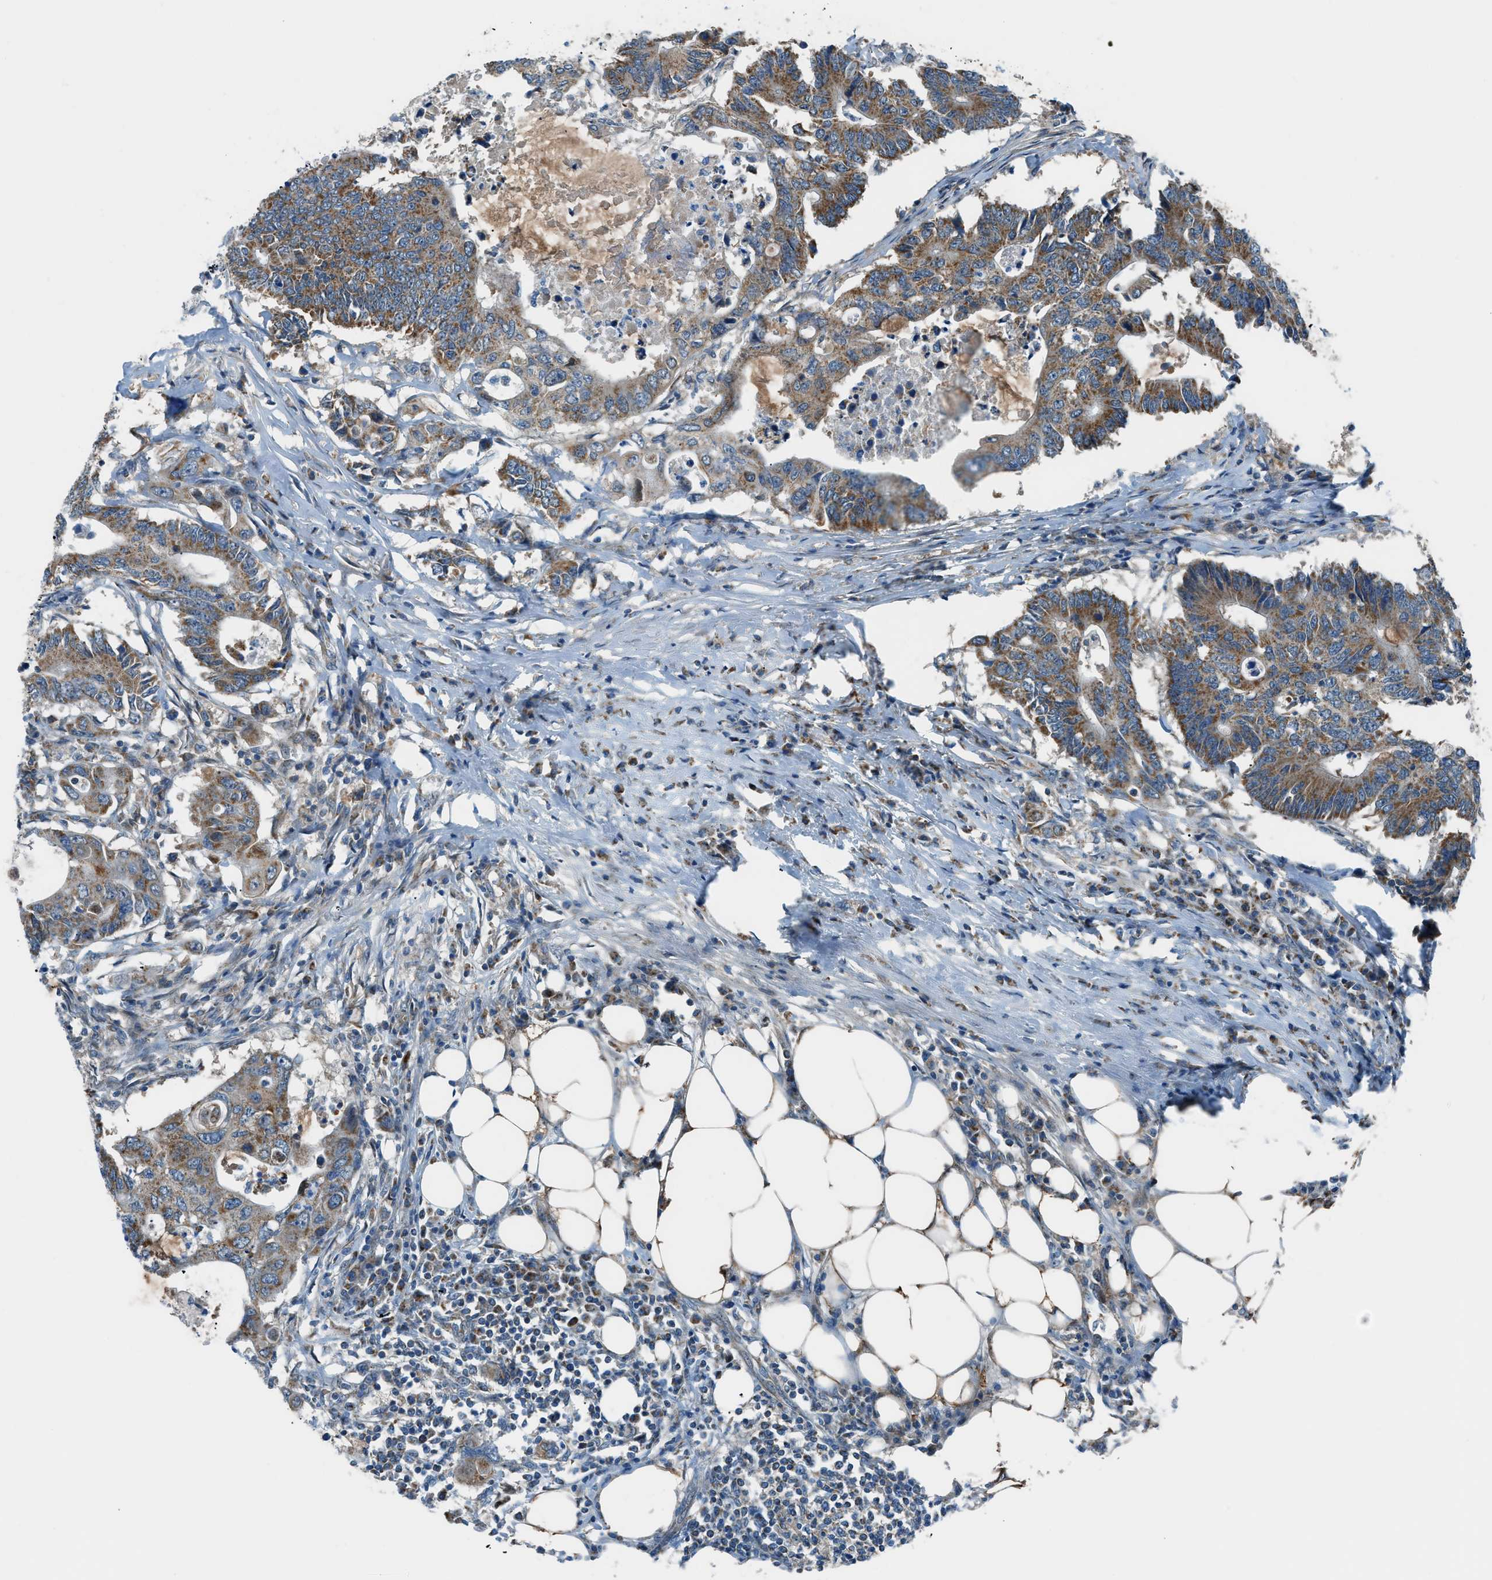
{"staining": {"intensity": "moderate", "quantity": ">75%", "location": "cytoplasmic/membranous"}, "tissue": "colorectal cancer", "cell_type": "Tumor cells", "image_type": "cancer", "snomed": [{"axis": "morphology", "description": "Adenocarcinoma, NOS"}, {"axis": "topography", "description": "Colon"}], "caption": "Immunohistochemical staining of human colorectal cancer exhibits medium levels of moderate cytoplasmic/membranous positivity in about >75% of tumor cells.", "gene": "PIGG", "patient": {"sex": "male", "age": 71}}